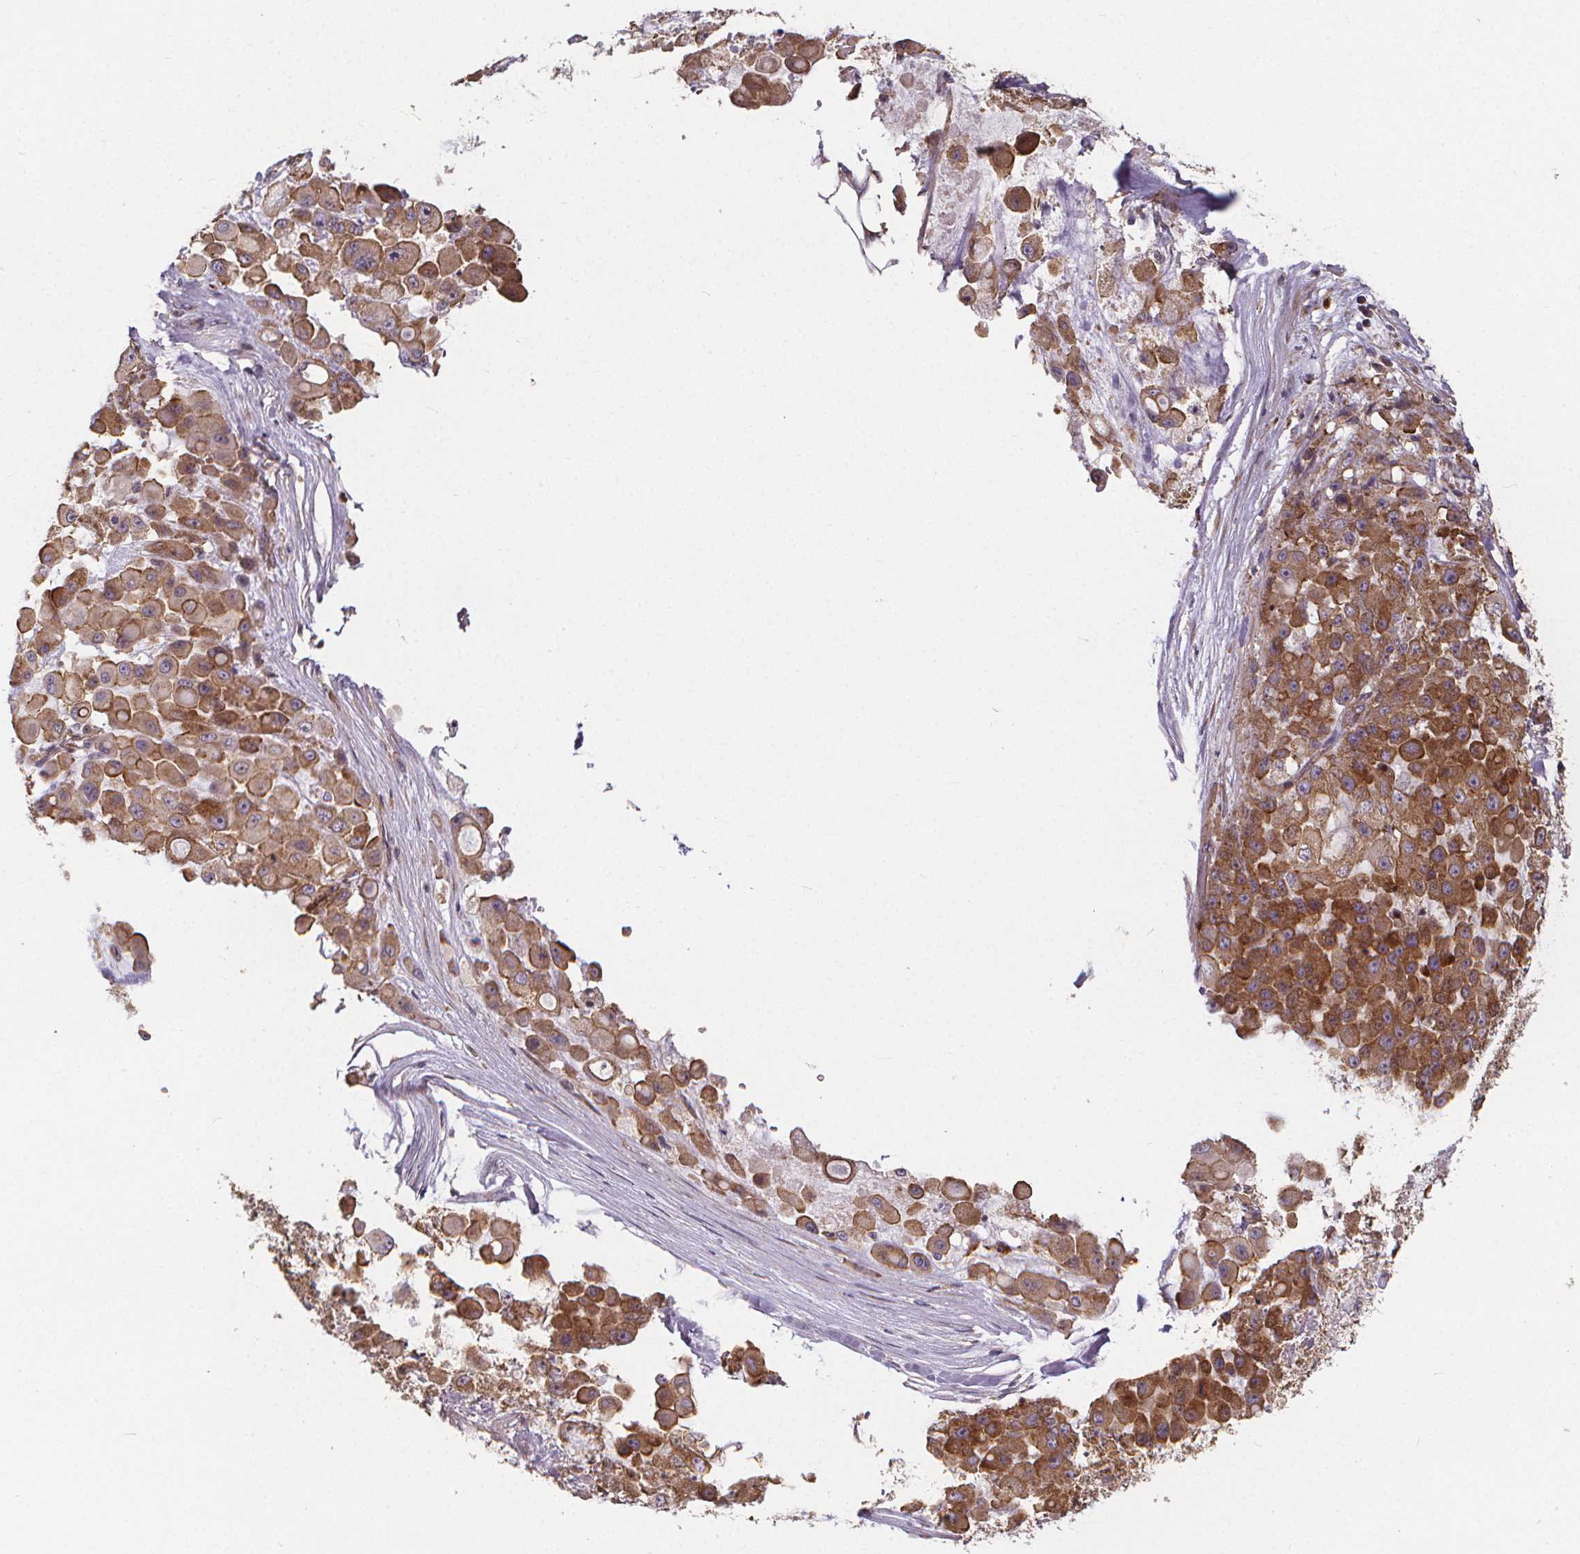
{"staining": {"intensity": "moderate", "quantity": ">75%", "location": "cytoplasmic/membranous"}, "tissue": "stomach cancer", "cell_type": "Tumor cells", "image_type": "cancer", "snomed": [{"axis": "morphology", "description": "Adenocarcinoma, NOS"}, {"axis": "topography", "description": "Stomach"}], "caption": "Immunohistochemistry (IHC) micrograph of human adenocarcinoma (stomach) stained for a protein (brown), which demonstrates medium levels of moderate cytoplasmic/membranous staining in about >75% of tumor cells.", "gene": "CLINT1", "patient": {"sex": "female", "age": 76}}